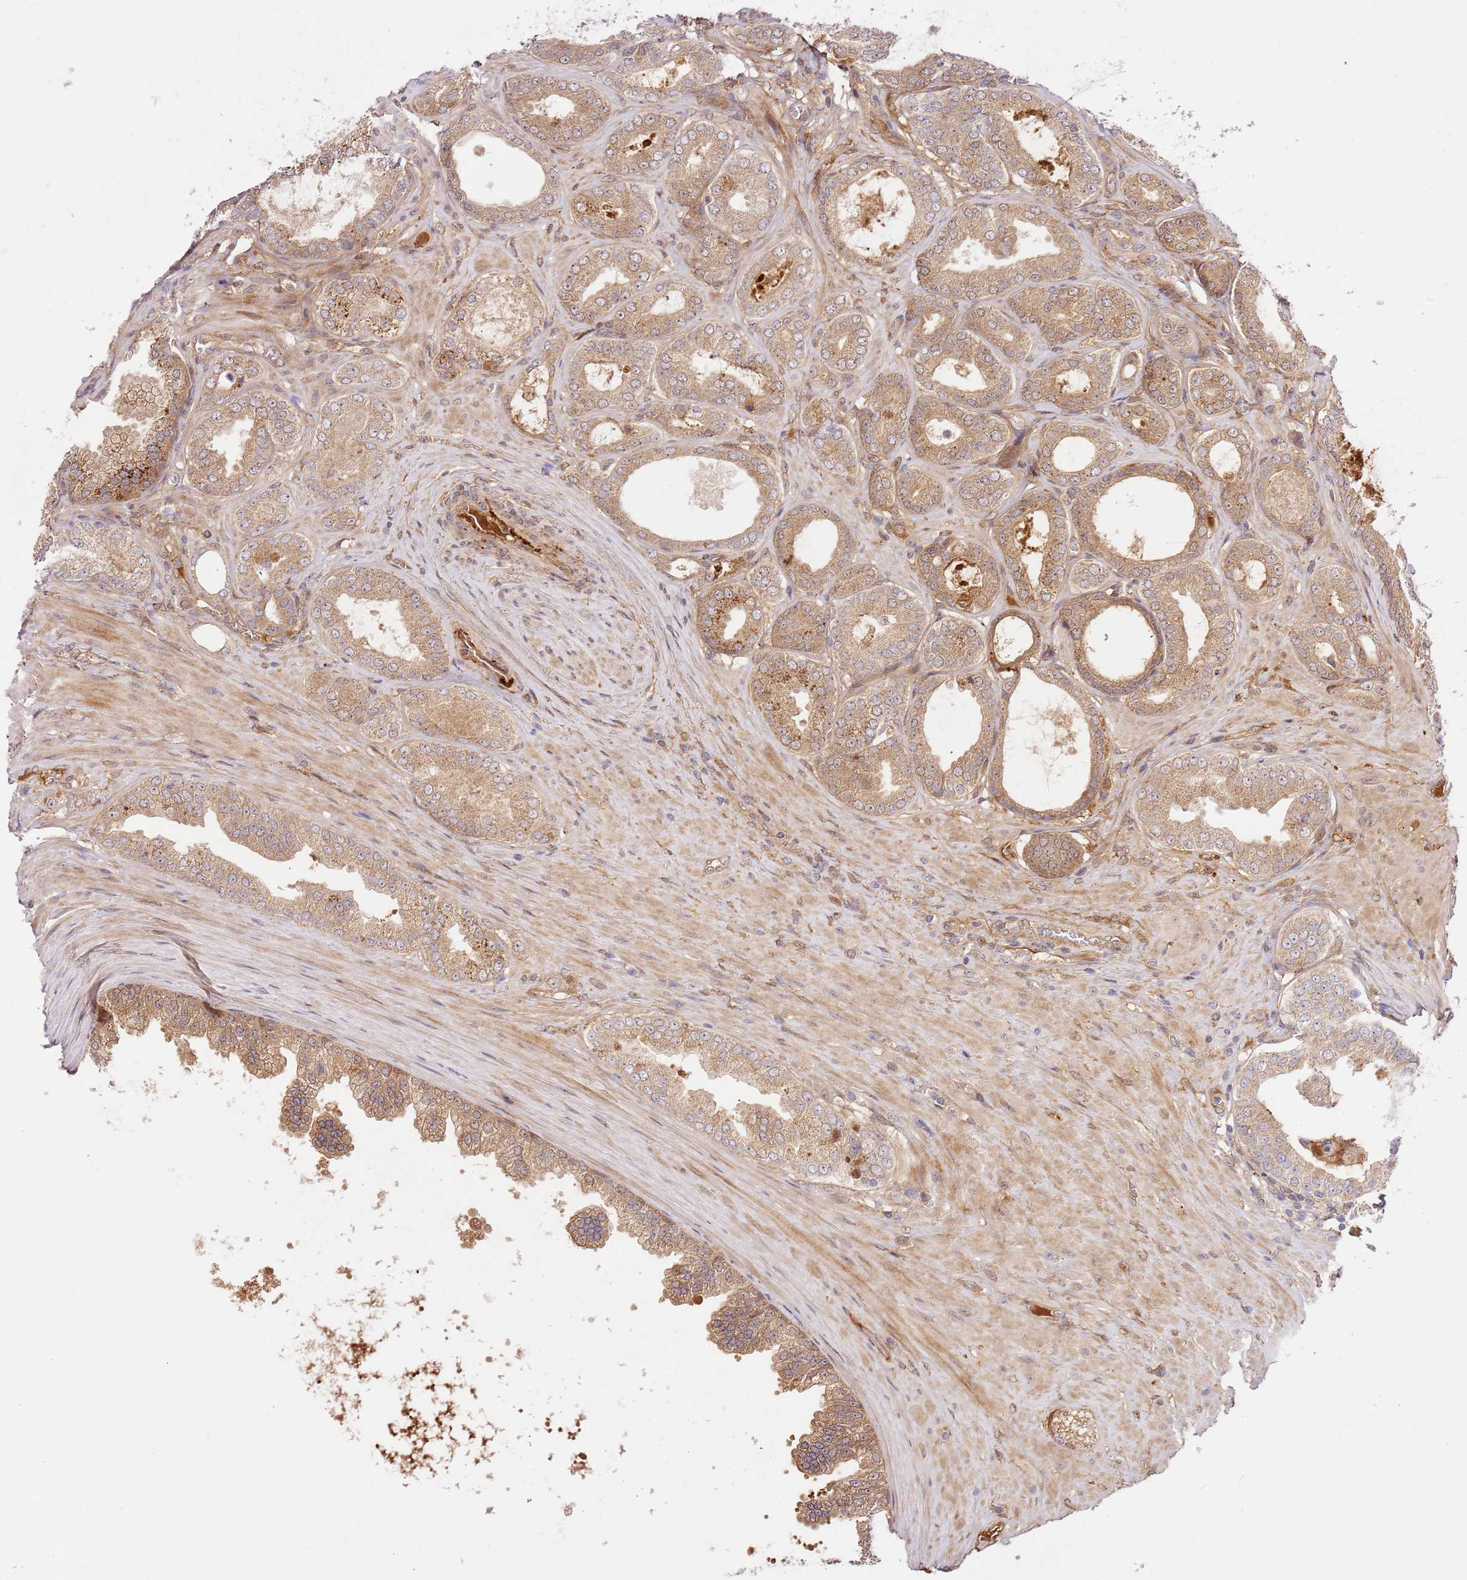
{"staining": {"intensity": "moderate", "quantity": ">75%", "location": "cytoplasmic/membranous"}, "tissue": "prostate cancer", "cell_type": "Tumor cells", "image_type": "cancer", "snomed": [{"axis": "morphology", "description": "Adenocarcinoma, Low grade"}, {"axis": "topography", "description": "Prostate"}], "caption": "Prostate adenocarcinoma (low-grade) was stained to show a protein in brown. There is medium levels of moderate cytoplasmic/membranous positivity in about >75% of tumor cells.", "gene": "C8G", "patient": {"sex": "male", "age": 63}}